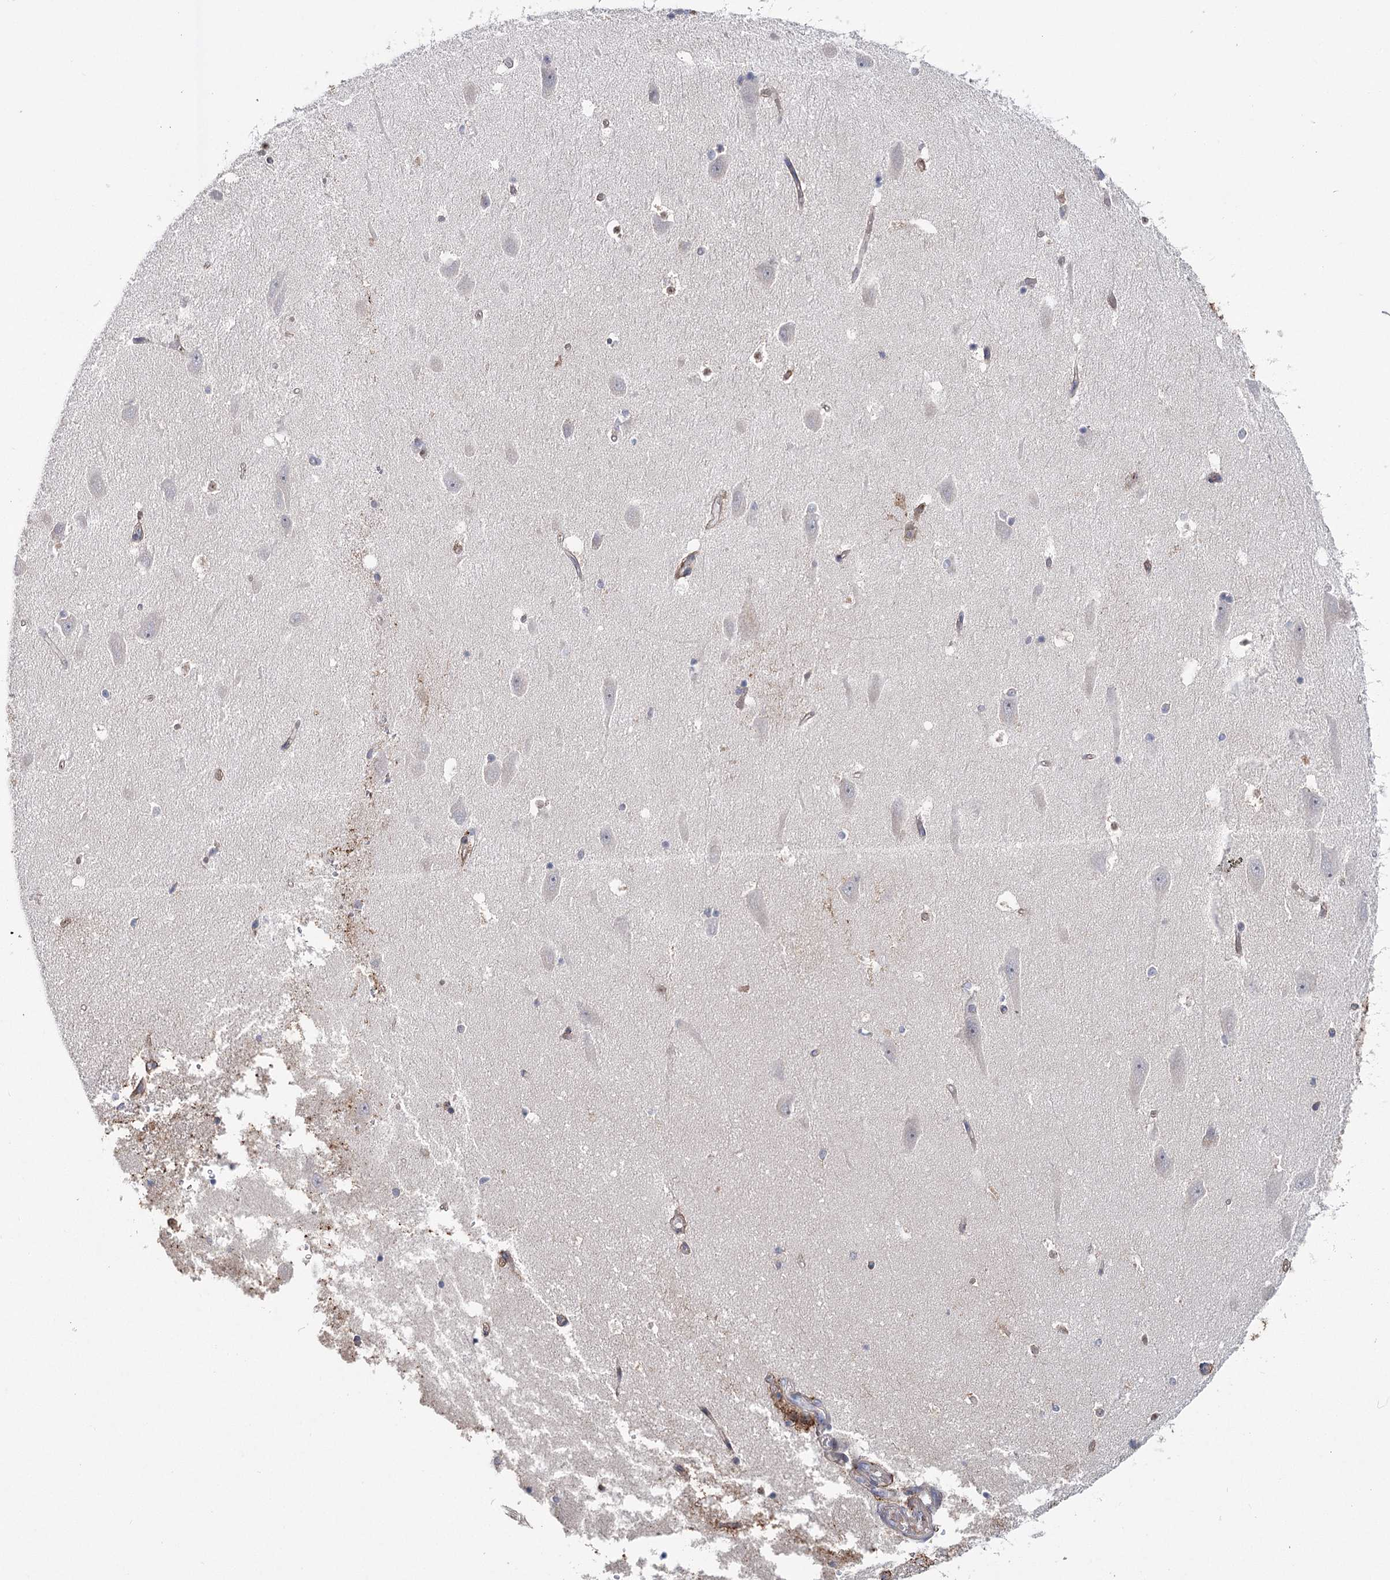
{"staining": {"intensity": "moderate", "quantity": "<25%", "location": "cytoplasmic/membranous,nuclear"}, "tissue": "hippocampus", "cell_type": "Glial cells", "image_type": "normal", "snomed": [{"axis": "morphology", "description": "Normal tissue, NOS"}, {"axis": "topography", "description": "Hippocampus"}], "caption": "The immunohistochemical stain highlights moderate cytoplasmic/membranous,nuclear expression in glial cells of benign hippocampus. (Brightfield microscopy of DAB IHC at high magnification).", "gene": "MAP3K13", "patient": {"sex": "male", "age": 45}}